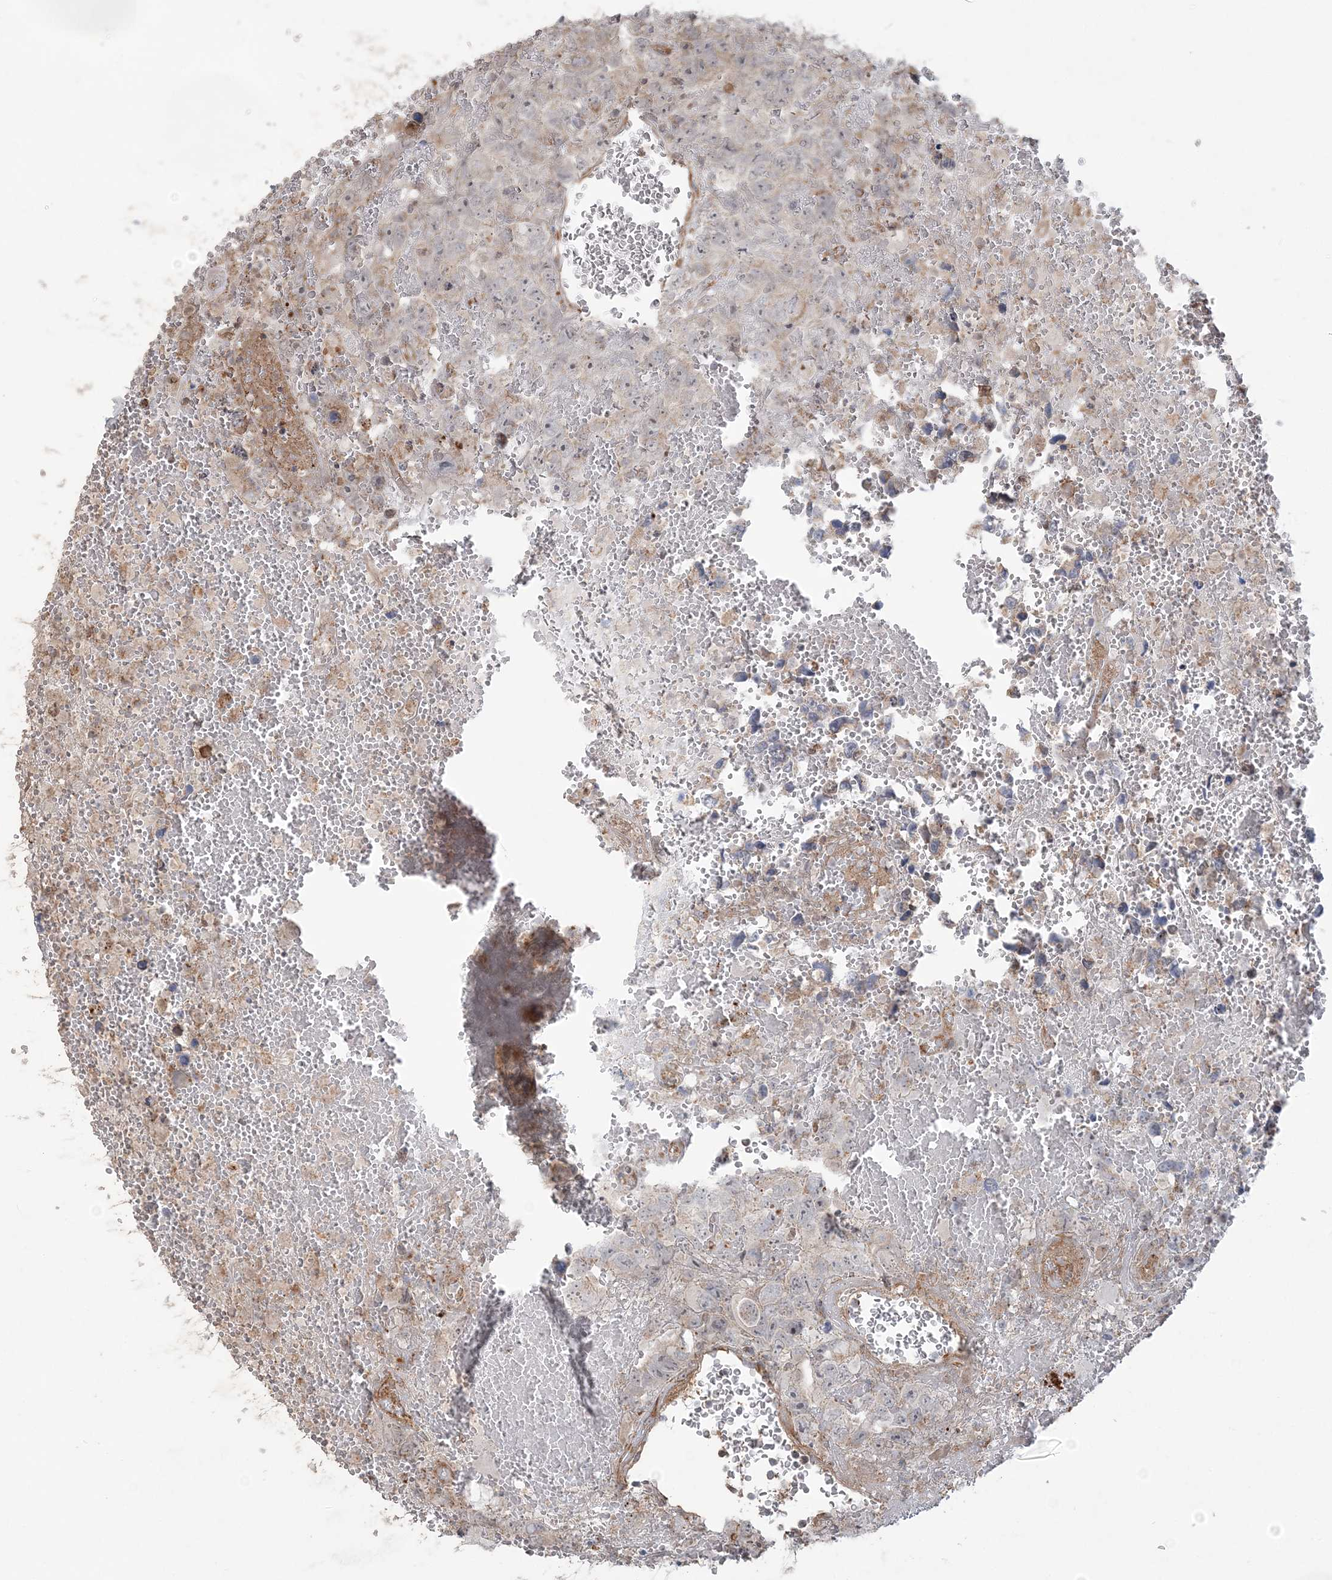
{"staining": {"intensity": "weak", "quantity": "<25%", "location": "cytoplasmic/membranous"}, "tissue": "testis cancer", "cell_type": "Tumor cells", "image_type": "cancer", "snomed": [{"axis": "morphology", "description": "Carcinoma, Embryonal, NOS"}, {"axis": "topography", "description": "Testis"}], "caption": "DAB immunohistochemical staining of human testis cancer exhibits no significant positivity in tumor cells.", "gene": "SCLT1", "patient": {"sex": "male", "age": 45}}